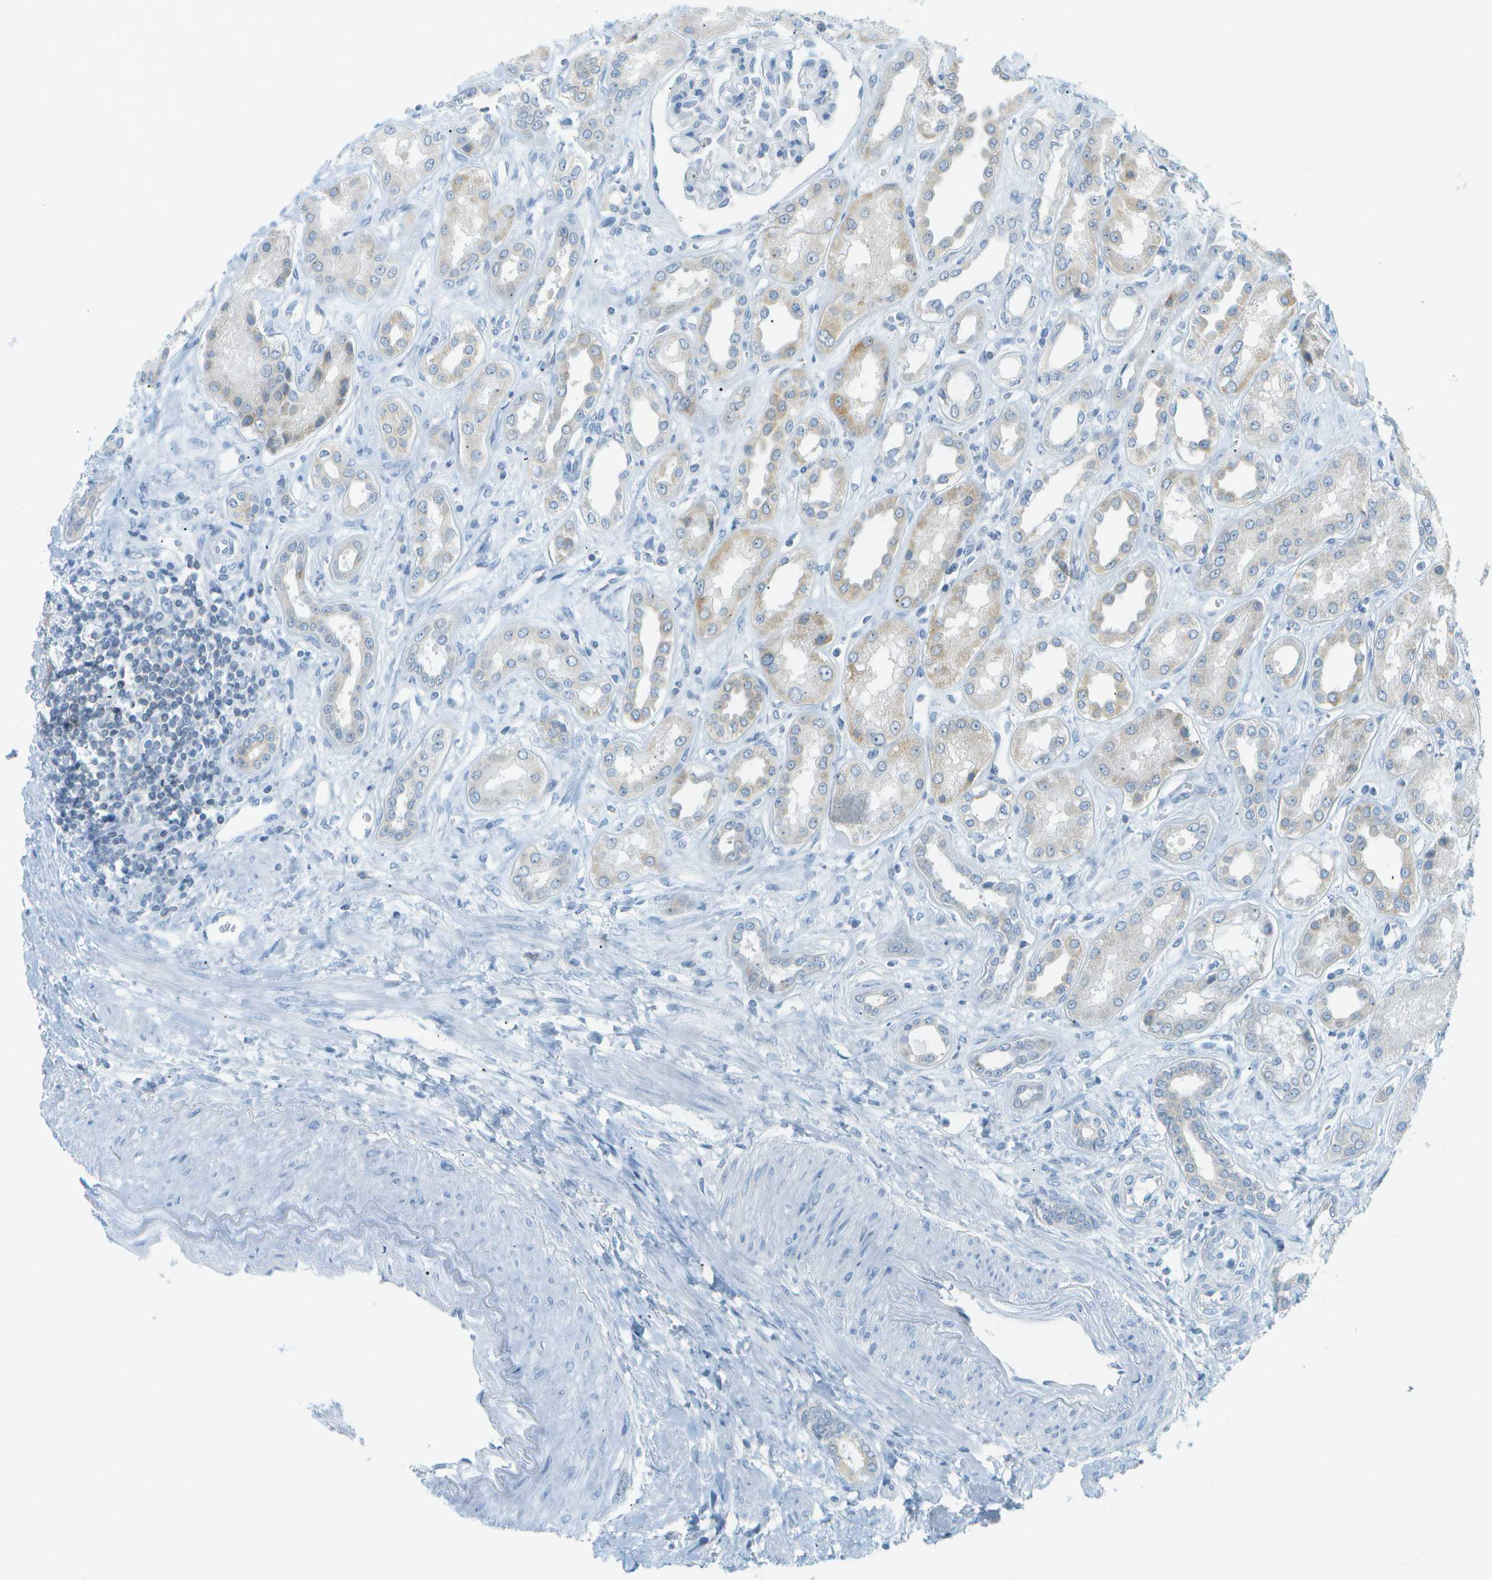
{"staining": {"intensity": "negative", "quantity": "none", "location": "none"}, "tissue": "kidney", "cell_type": "Cells in glomeruli", "image_type": "normal", "snomed": [{"axis": "morphology", "description": "Normal tissue, NOS"}, {"axis": "topography", "description": "Kidney"}], "caption": "Immunohistochemistry of benign human kidney displays no expression in cells in glomeruli.", "gene": "SMYD5", "patient": {"sex": "male", "age": 59}}